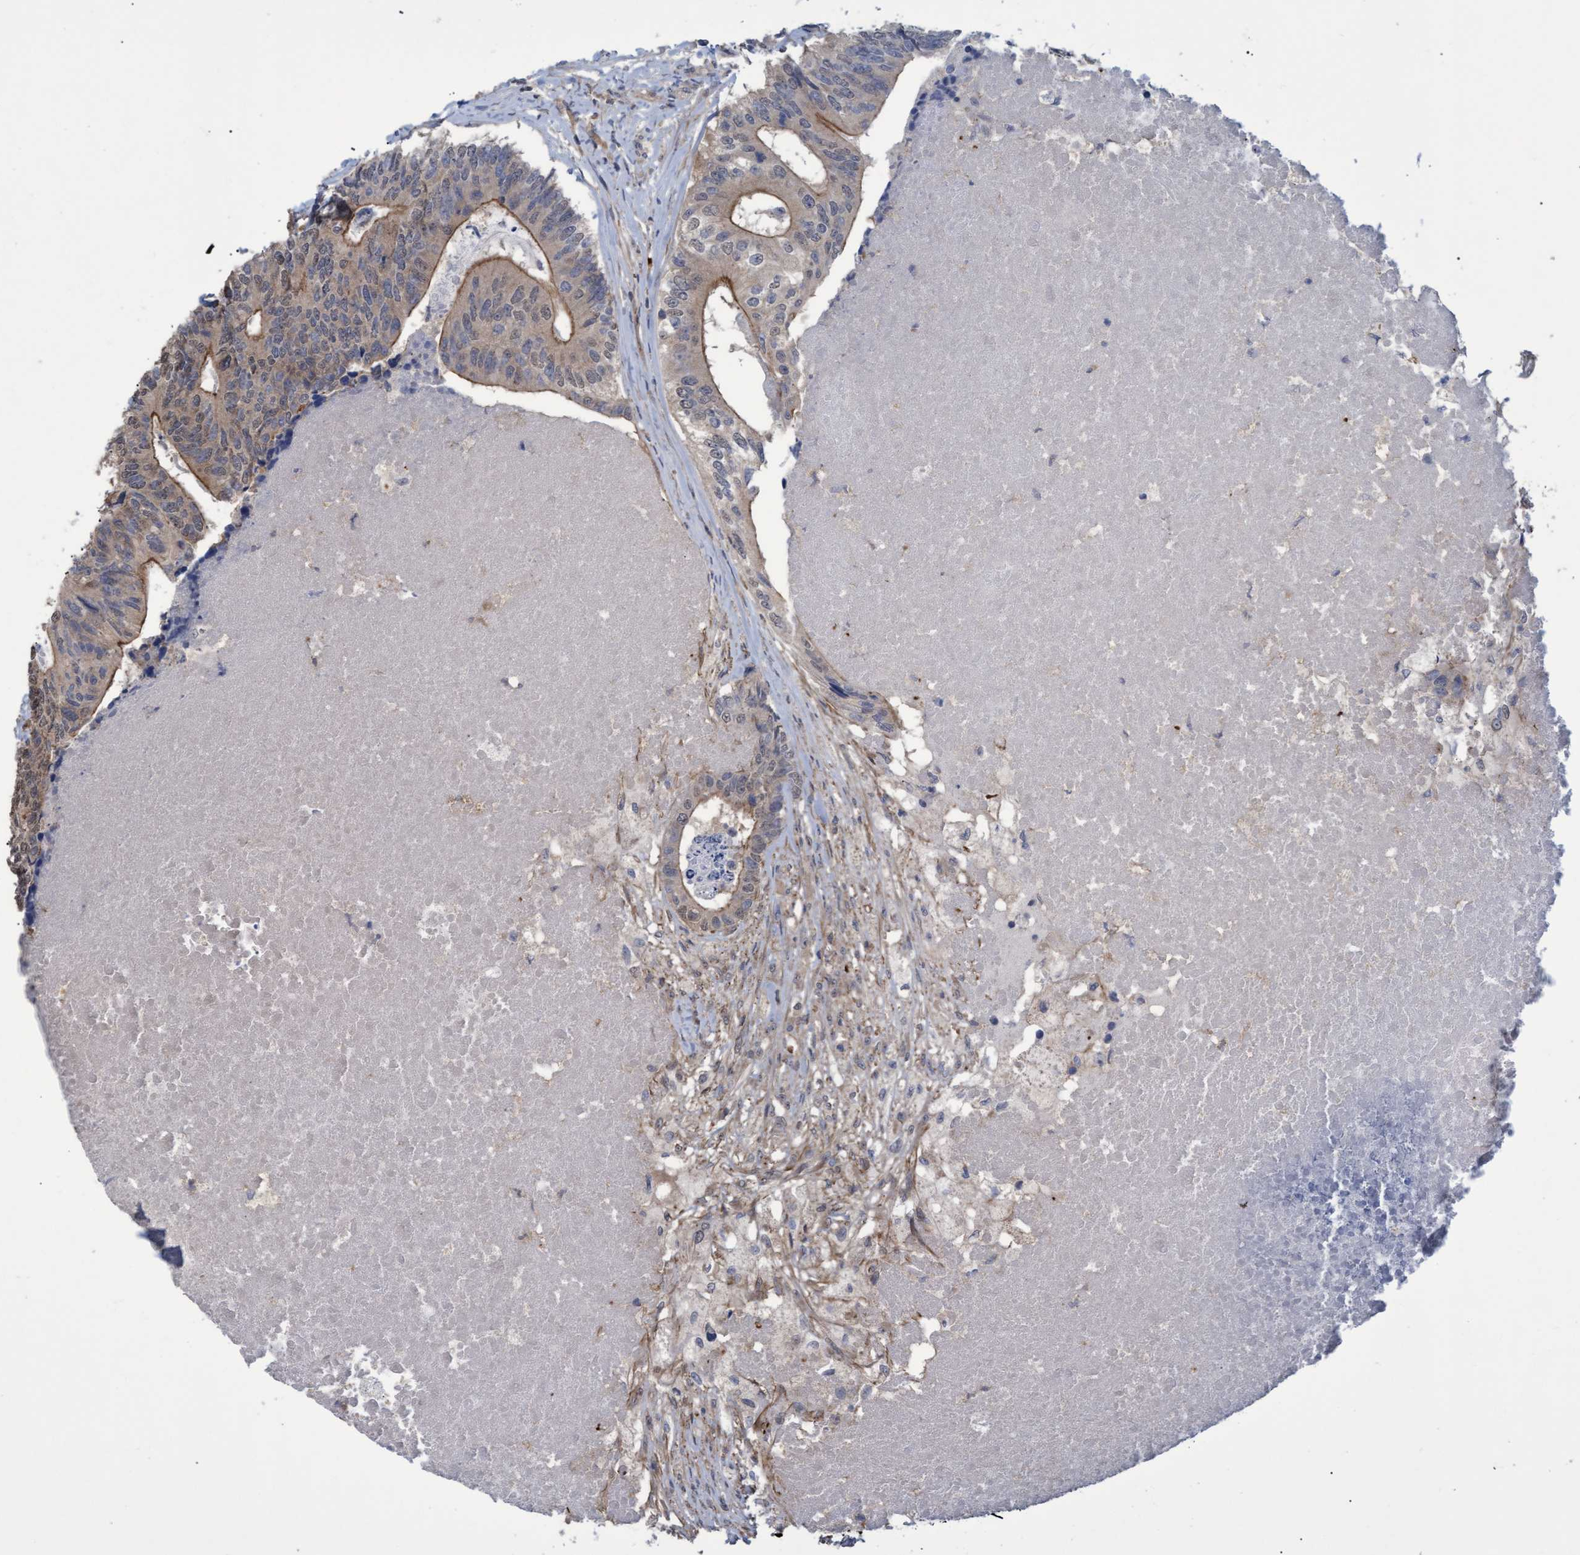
{"staining": {"intensity": "moderate", "quantity": "25%-75%", "location": "cytoplasmic/membranous"}, "tissue": "colorectal cancer", "cell_type": "Tumor cells", "image_type": "cancer", "snomed": [{"axis": "morphology", "description": "Adenocarcinoma, NOS"}, {"axis": "topography", "description": "Colon"}], "caption": "Colorectal cancer (adenocarcinoma) stained with a brown dye displays moderate cytoplasmic/membranous positive expression in about 25%-75% of tumor cells.", "gene": "NAA15", "patient": {"sex": "female", "age": 67}}